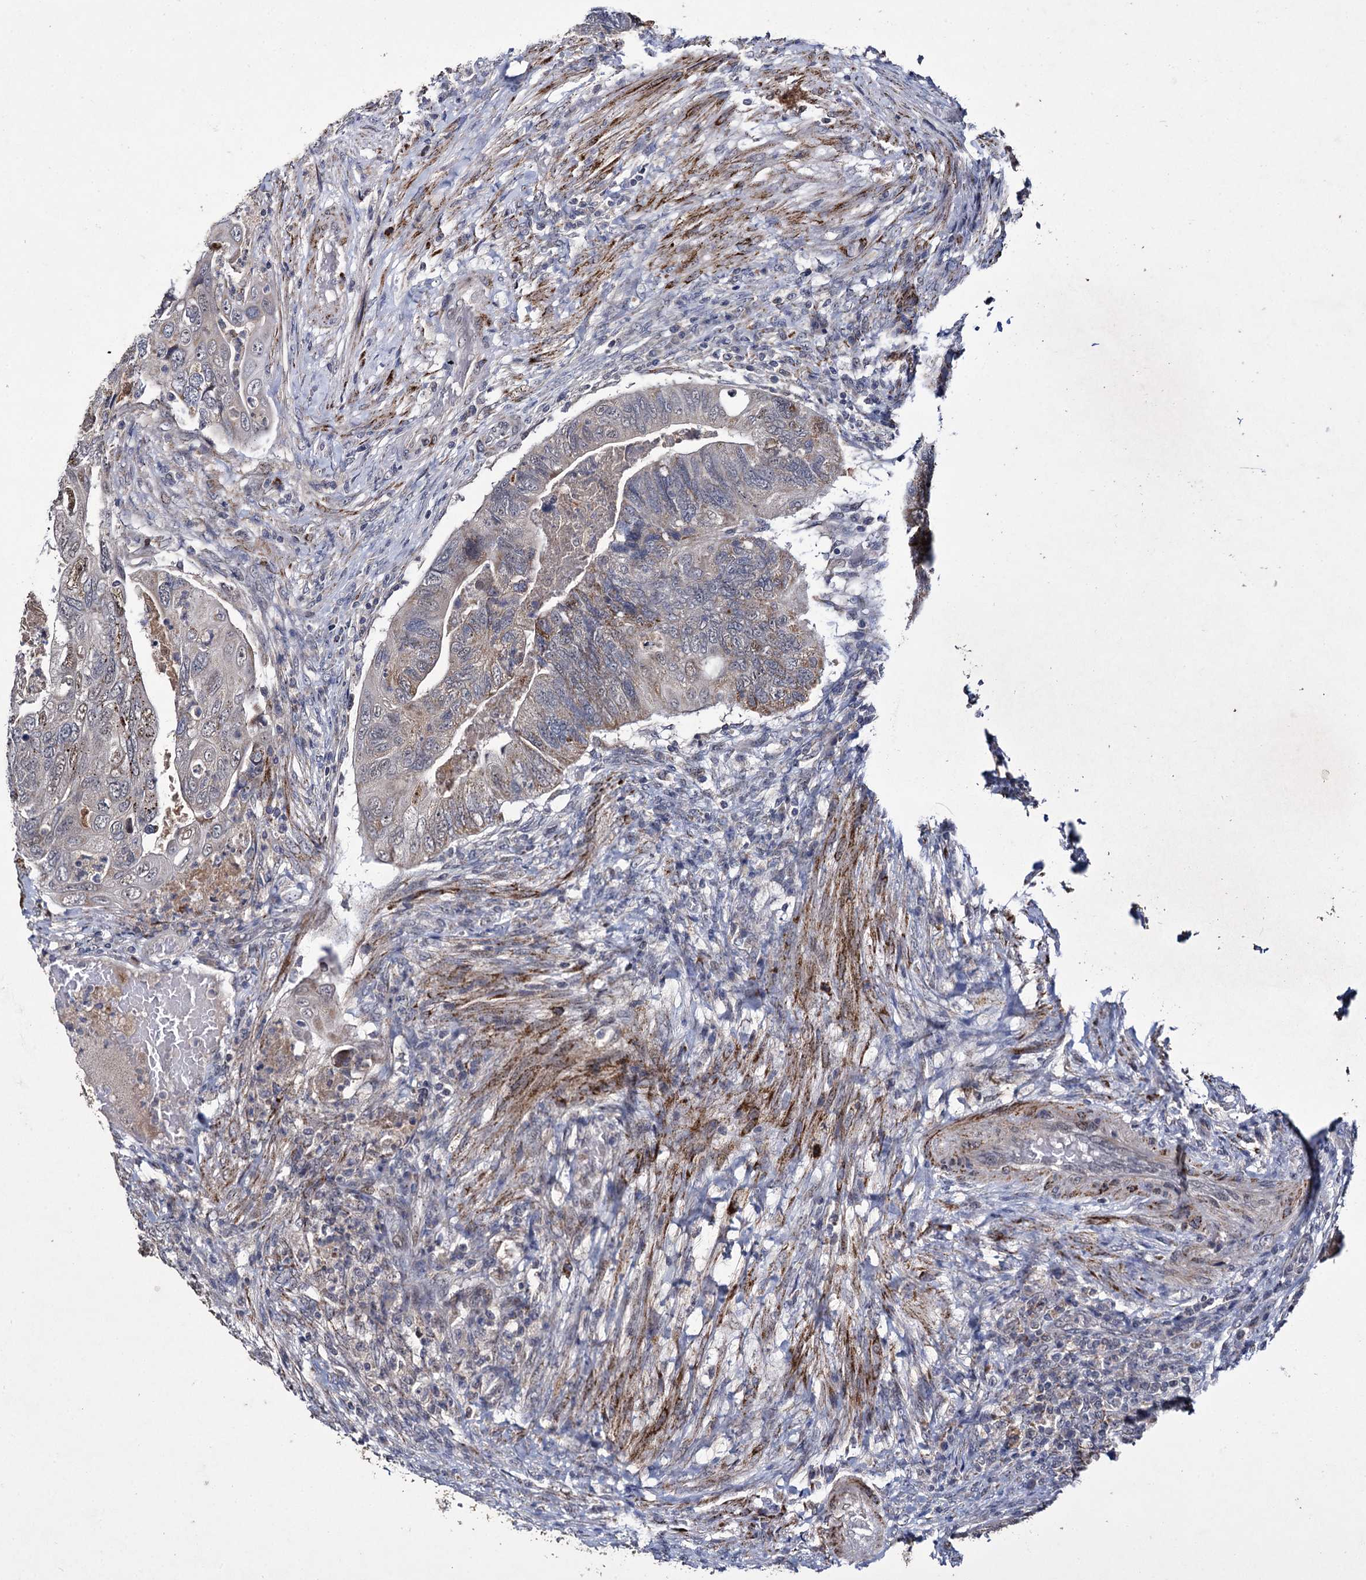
{"staining": {"intensity": "moderate", "quantity": "25%-75%", "location": "nuclear"}, "tissue": "colorectal cancer", "cell_type": "Tumor cells", "image_type": "cancer", "snomed": [{"axis": "morphology", "description": "Adenocarcinoma, NOS"}, {"axis": "topography", "description": "Rectum"}], "caption": "The photomicrograph displays staining of colorectal cancer (adenocarcinoma), revealing moderate nuclear protein staining (brown color) within tumor cells.", "gene": "RPUSD4", "patient": {"sex": "male", "age": 63}}